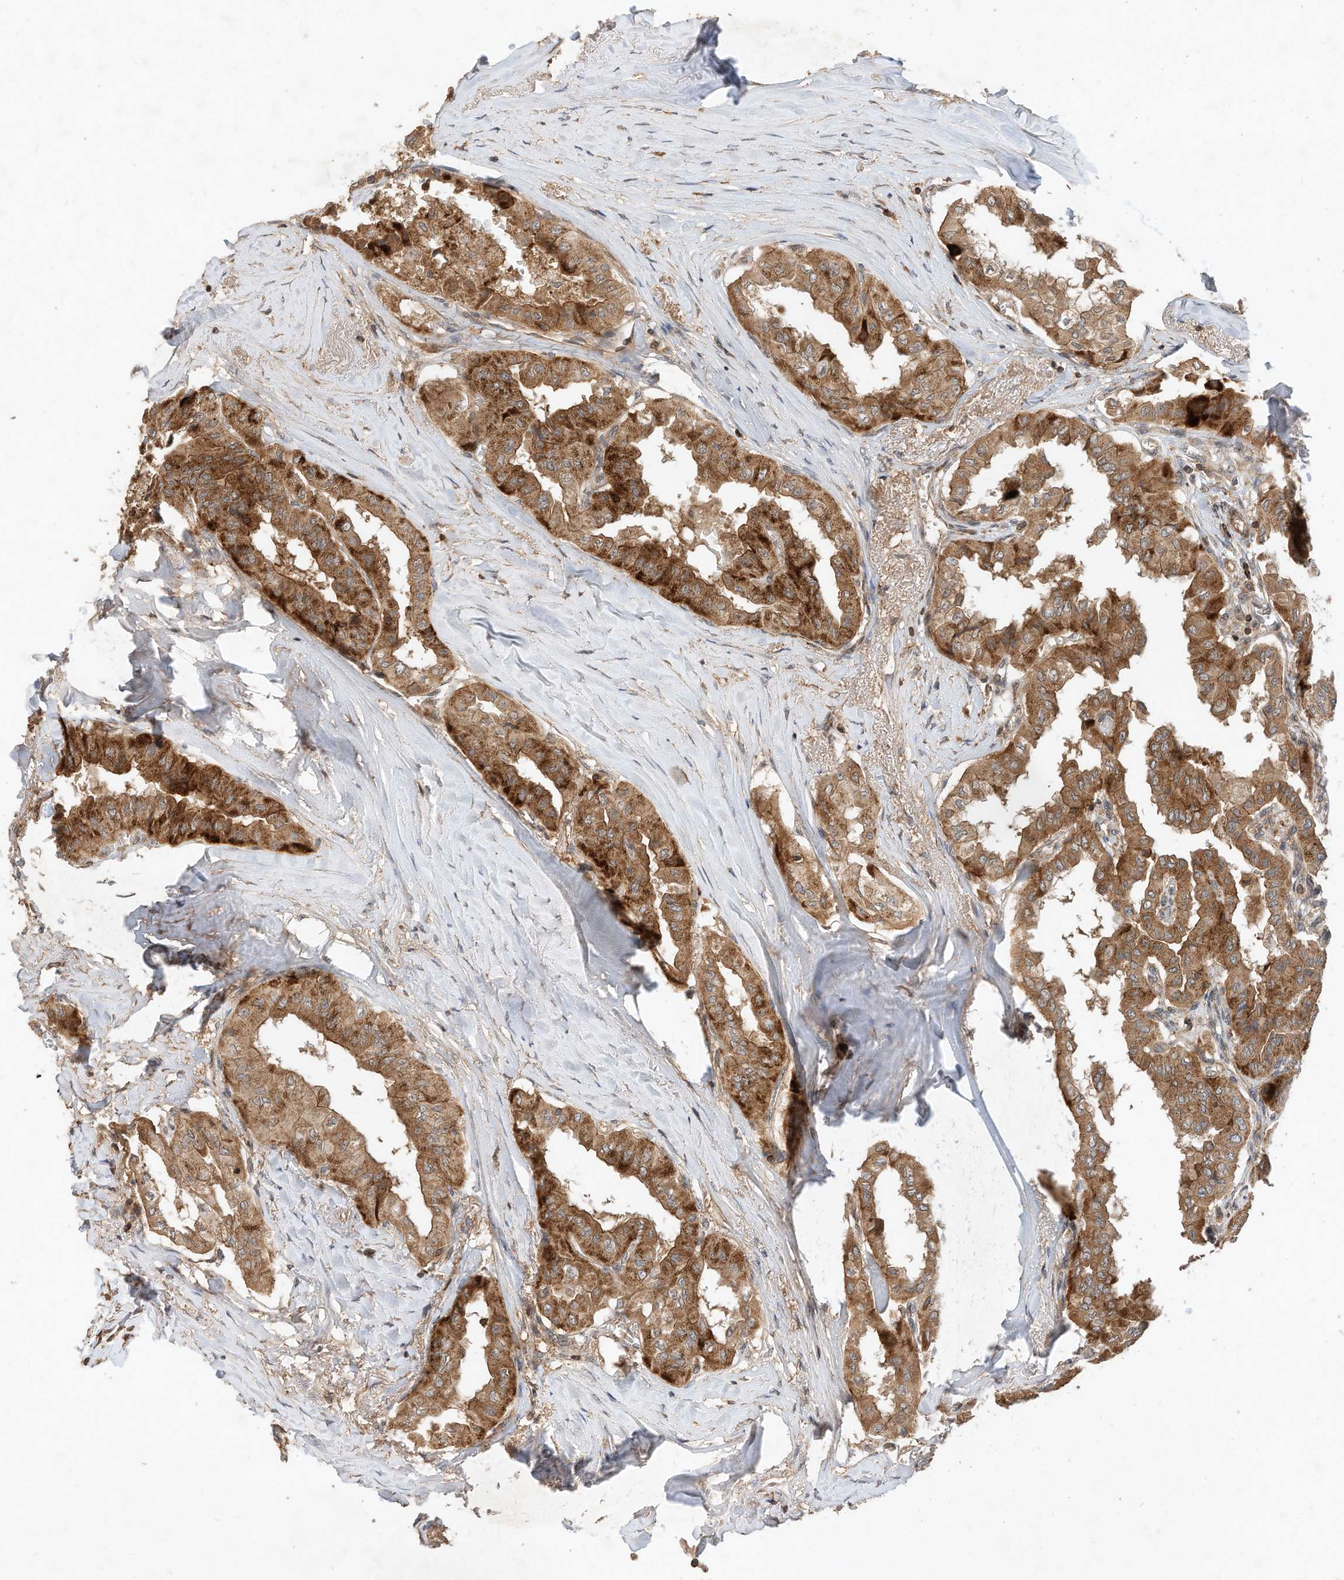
{"staining": {"intensity": "moderate", "quantity": ">75%", "location": "cytoplasmic/membranous"}, "tissue": "thyroid cancer", "cell_type": "Tumor cells", "image_type": "cancer", "snomed": [{"axis": "morphology", "description": "Papillary adenocarcinoma, NOS"}, {"axis": "topography", "description": "Thyroid gland"}], "caption": "Brown immunohistochemical staining in human papillary adenocarcinoma (thyroid) reveals moderate cytoplasmic/membranous expression in about >75% of tumor cells.", "gene": "CPAMD8", "patient": {"sex": "female", "age": 59}}